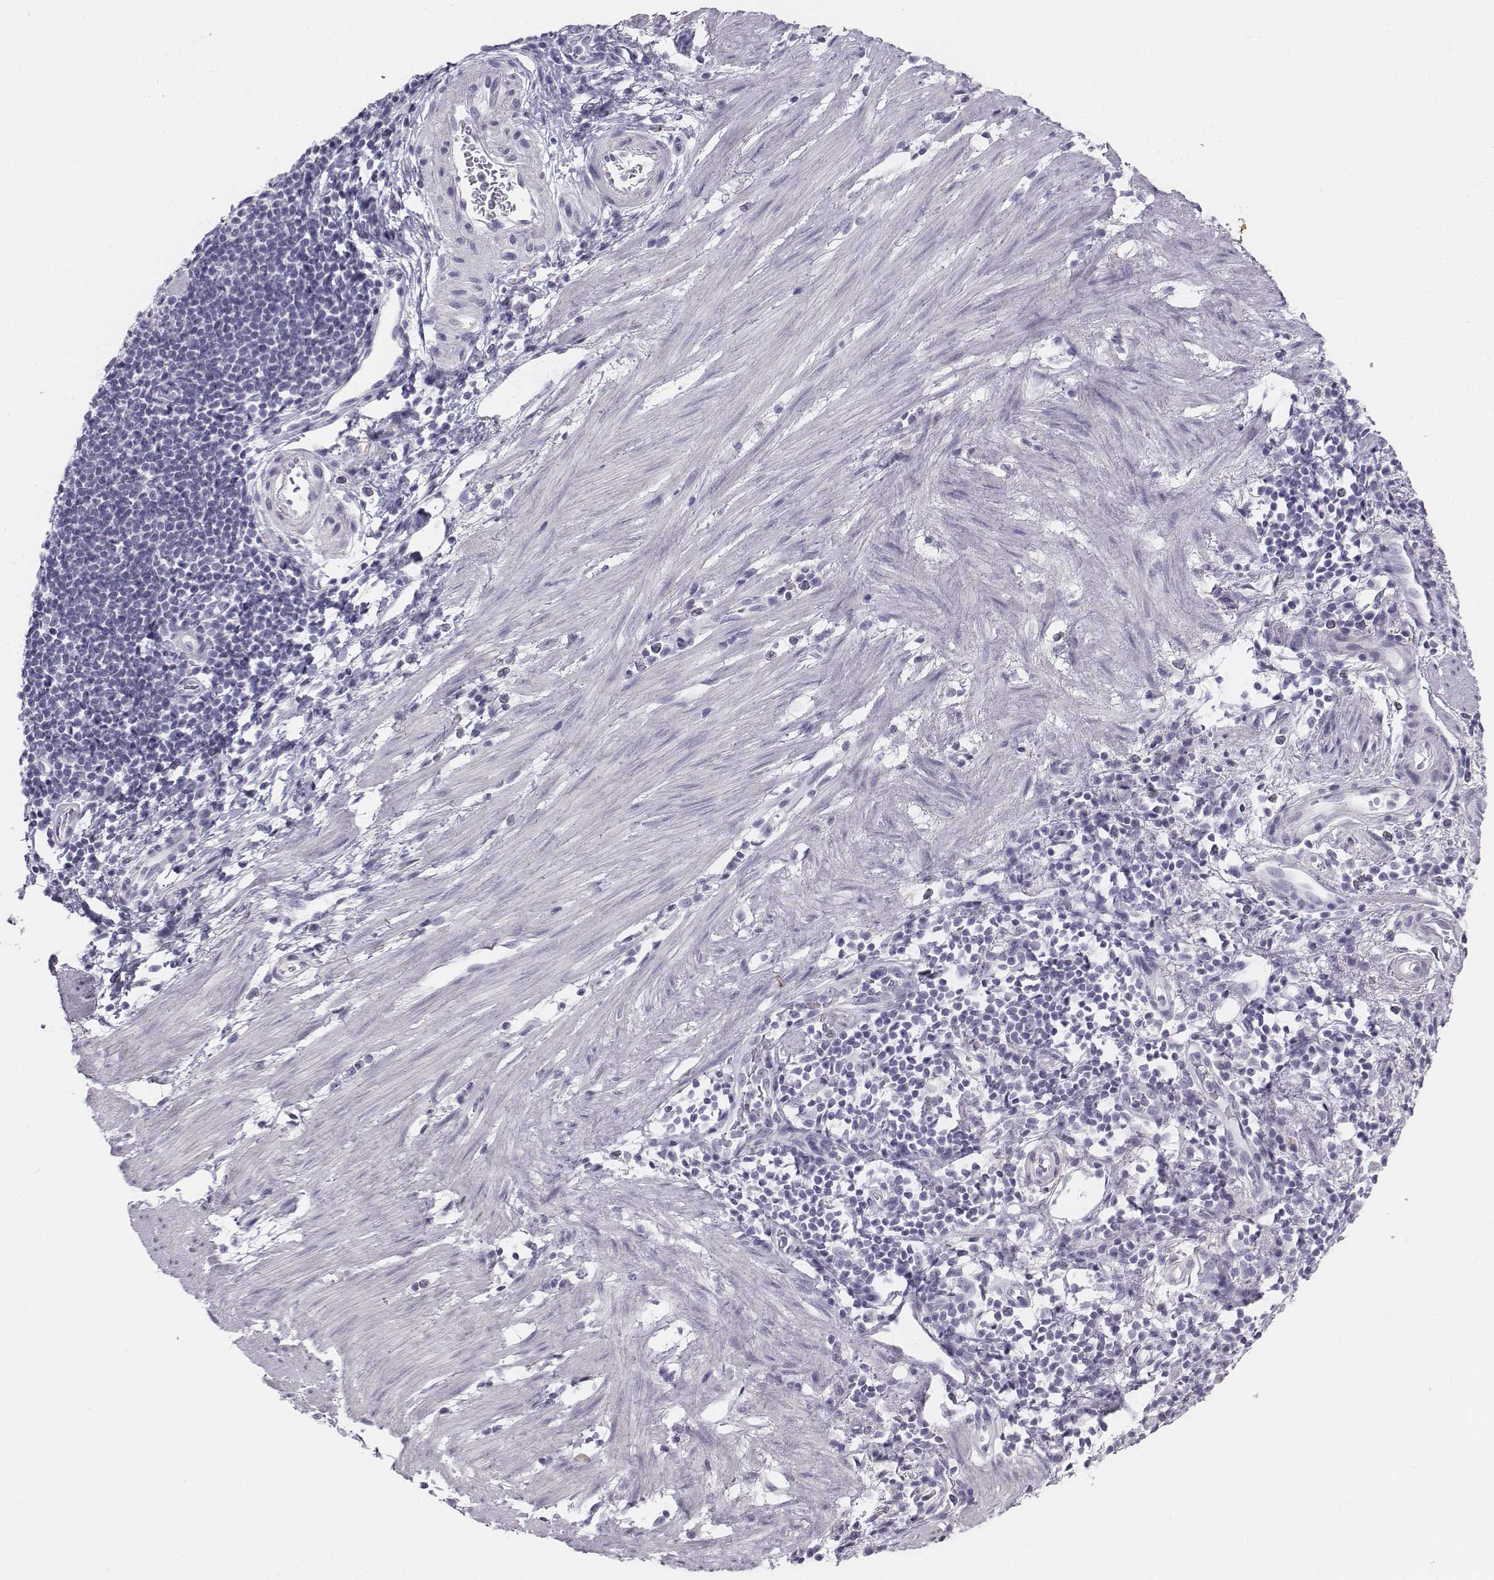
{"staining": {"intensity": "negative", "quantity": "none", "location": "none"}, "tissue": "stomach cancer", "cell_type": "Tumor cells", "image_type": "cancer", "snomed": [{"axis": "morphology", "description": "Adenocarcinoma, NOS"}, {"axis": "topography", "description": "Stomach"}], "caption": "The IHC photomicrograph has no significant positivity in tumor cells of stomach cancer tissue.", "gene": "TH", "patient": {"sex": "male", "age": 58}}